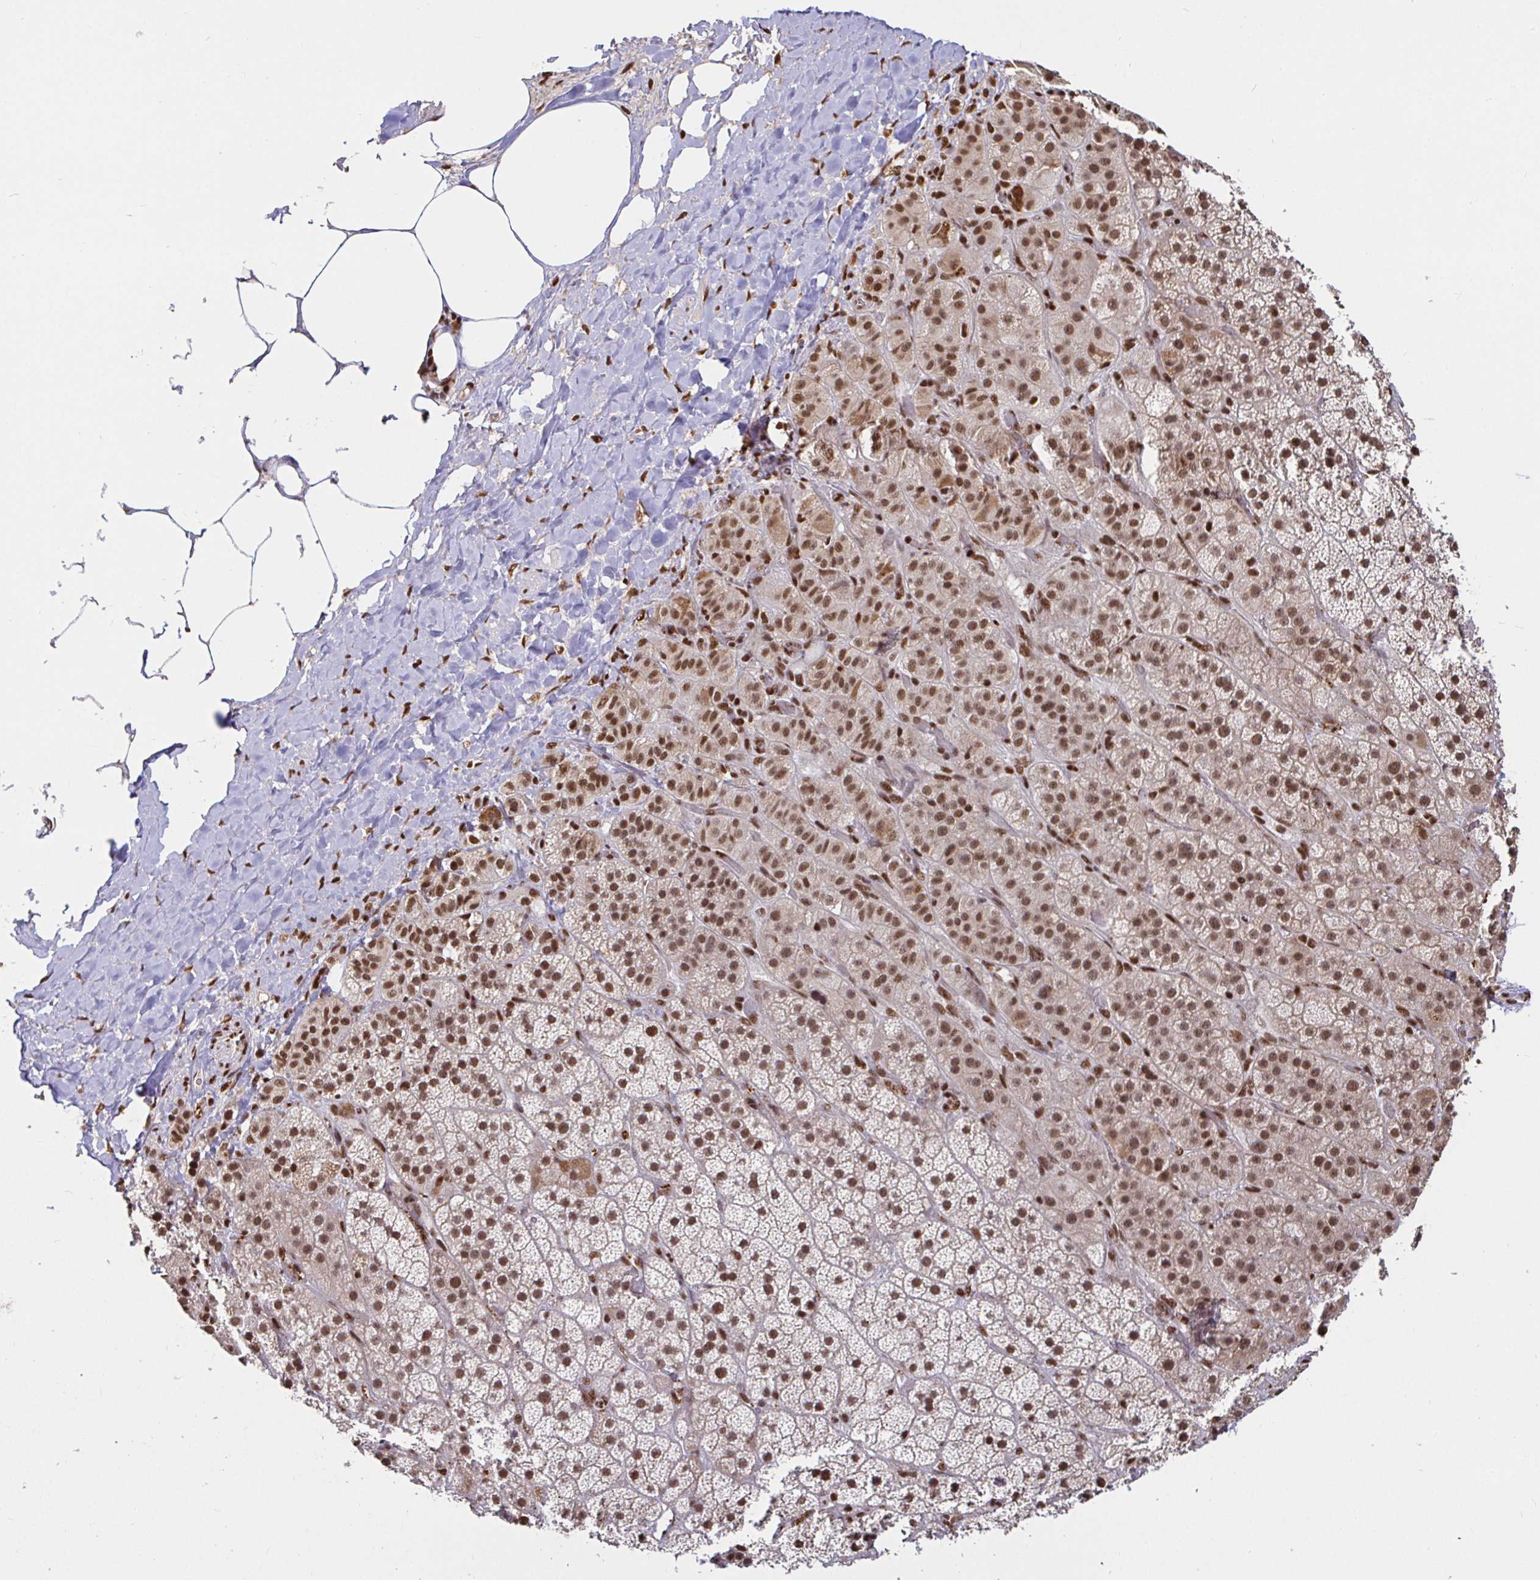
{"staining": {"intensity": "strong", "quantity": ">75%", "location": "nuclear"}, "tissue": "adrenal gland", "cell_type": "Glandular cells", "image_type": "normal", "snomed": [{"axis": "morphology", "description": "Normal tissue, NOS"}, {"axis": "topography", "description": "Adrenal gland"}], "caption": "About >75% of glandular cells in benign human adrenal gland reveal strong nuclear protein positivity as visualized by brown immunohistochemical staining.", "gene": "SP3", "patient": {"sex": "male", "age": 57}}